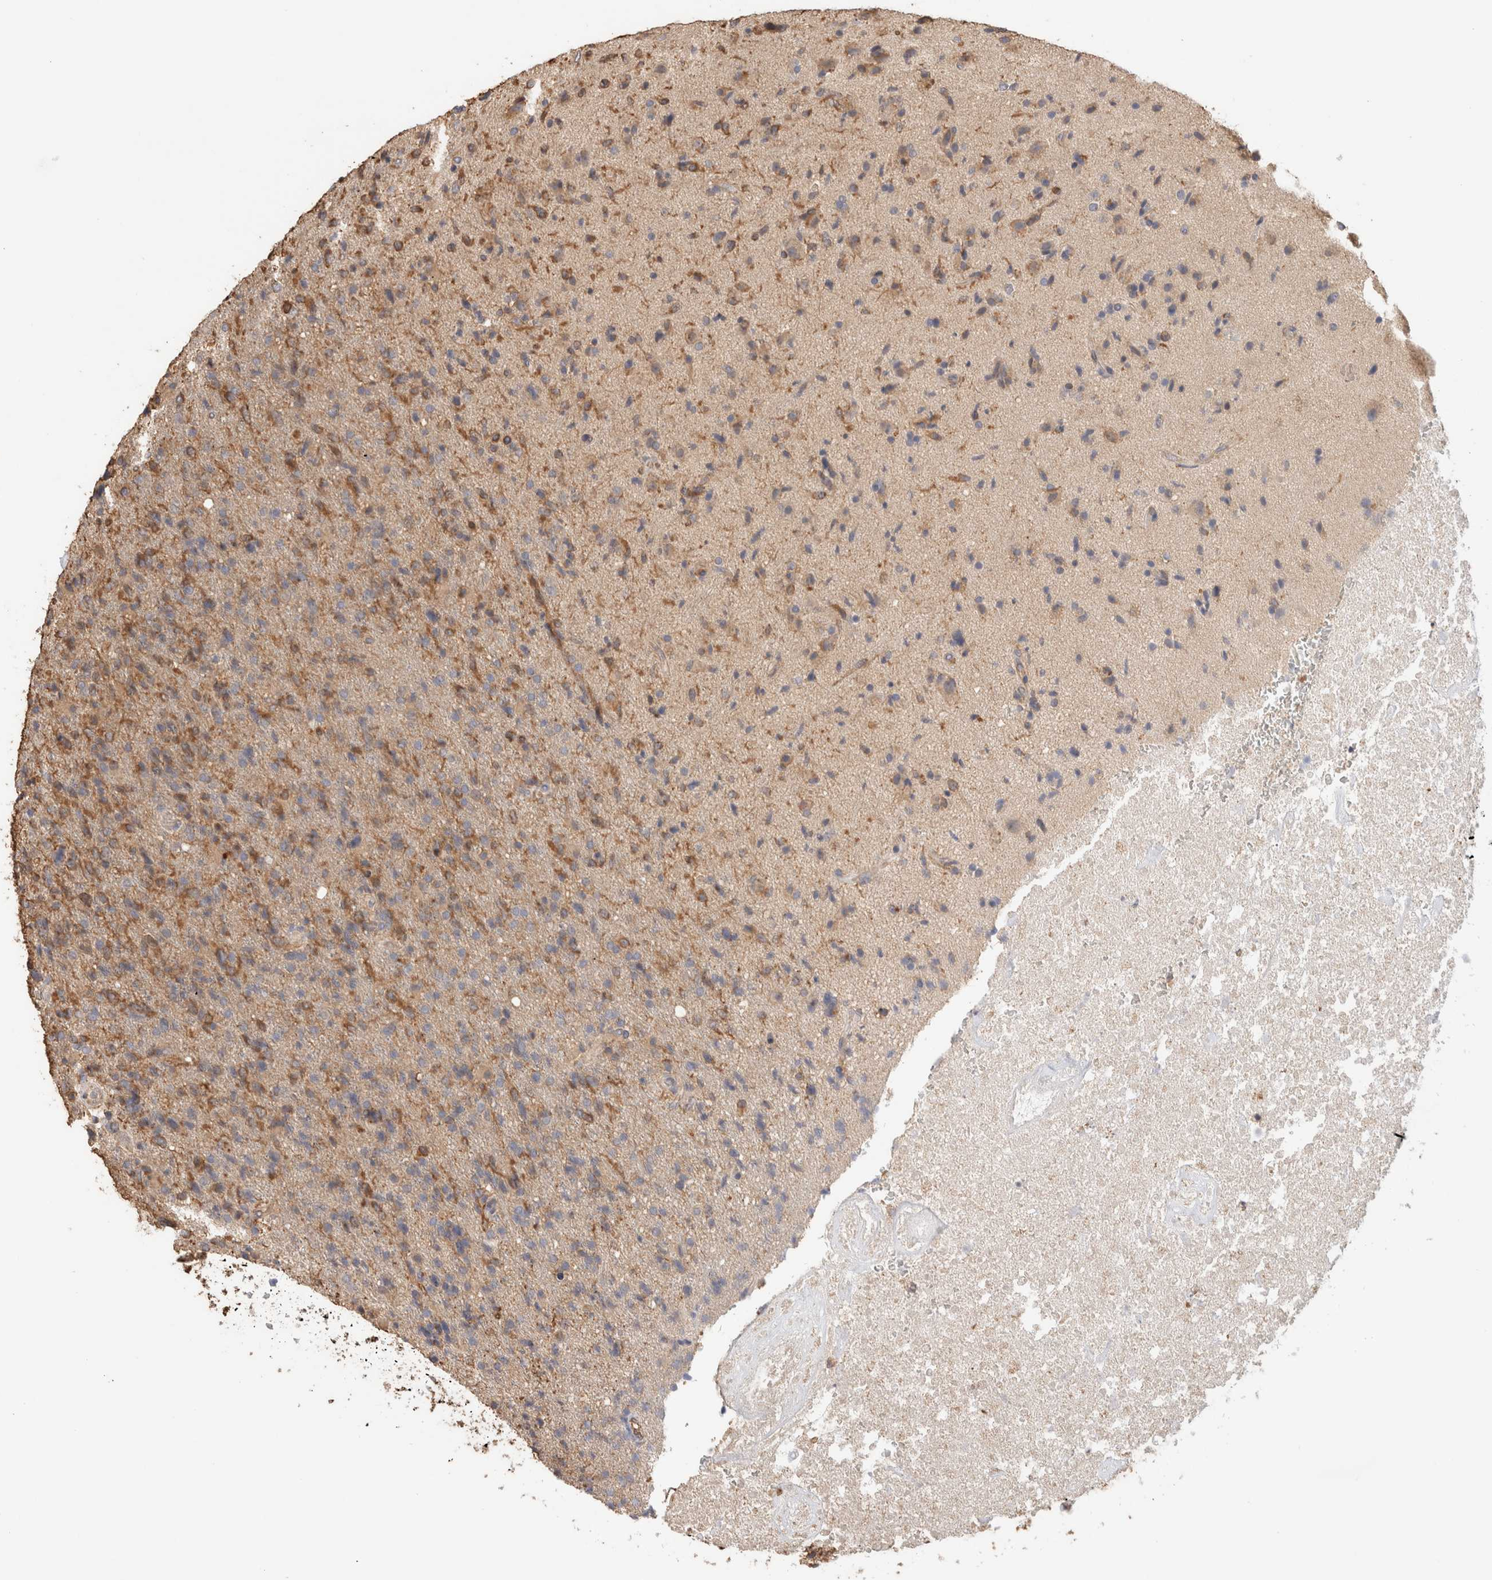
{"staining": {"intensity": "moderate", "quantity": "25%-75%", "location": "cytoplasmic/membranous"}, "tissue": "glioma", "cell_type": "Tumor cells", "image_type": "cancer", "snomed": [{"axis": "morphology", "description": "Glioma, malignant, High grade"}, {"axis": "topography", "description": "Brain"}], "caption": "Brown immunohistochemical staining in human malignant glioma (high-grade) demonstrates moderate cytoplasmic/membranous staining in about 25%-75% of tumor cells. (DAB (3,3'-diaminobenzidine) IHC with brightfield microscopy, high magnification).", "gene": "CFAP418", "patient": {"sex": "male", "age": 72}}